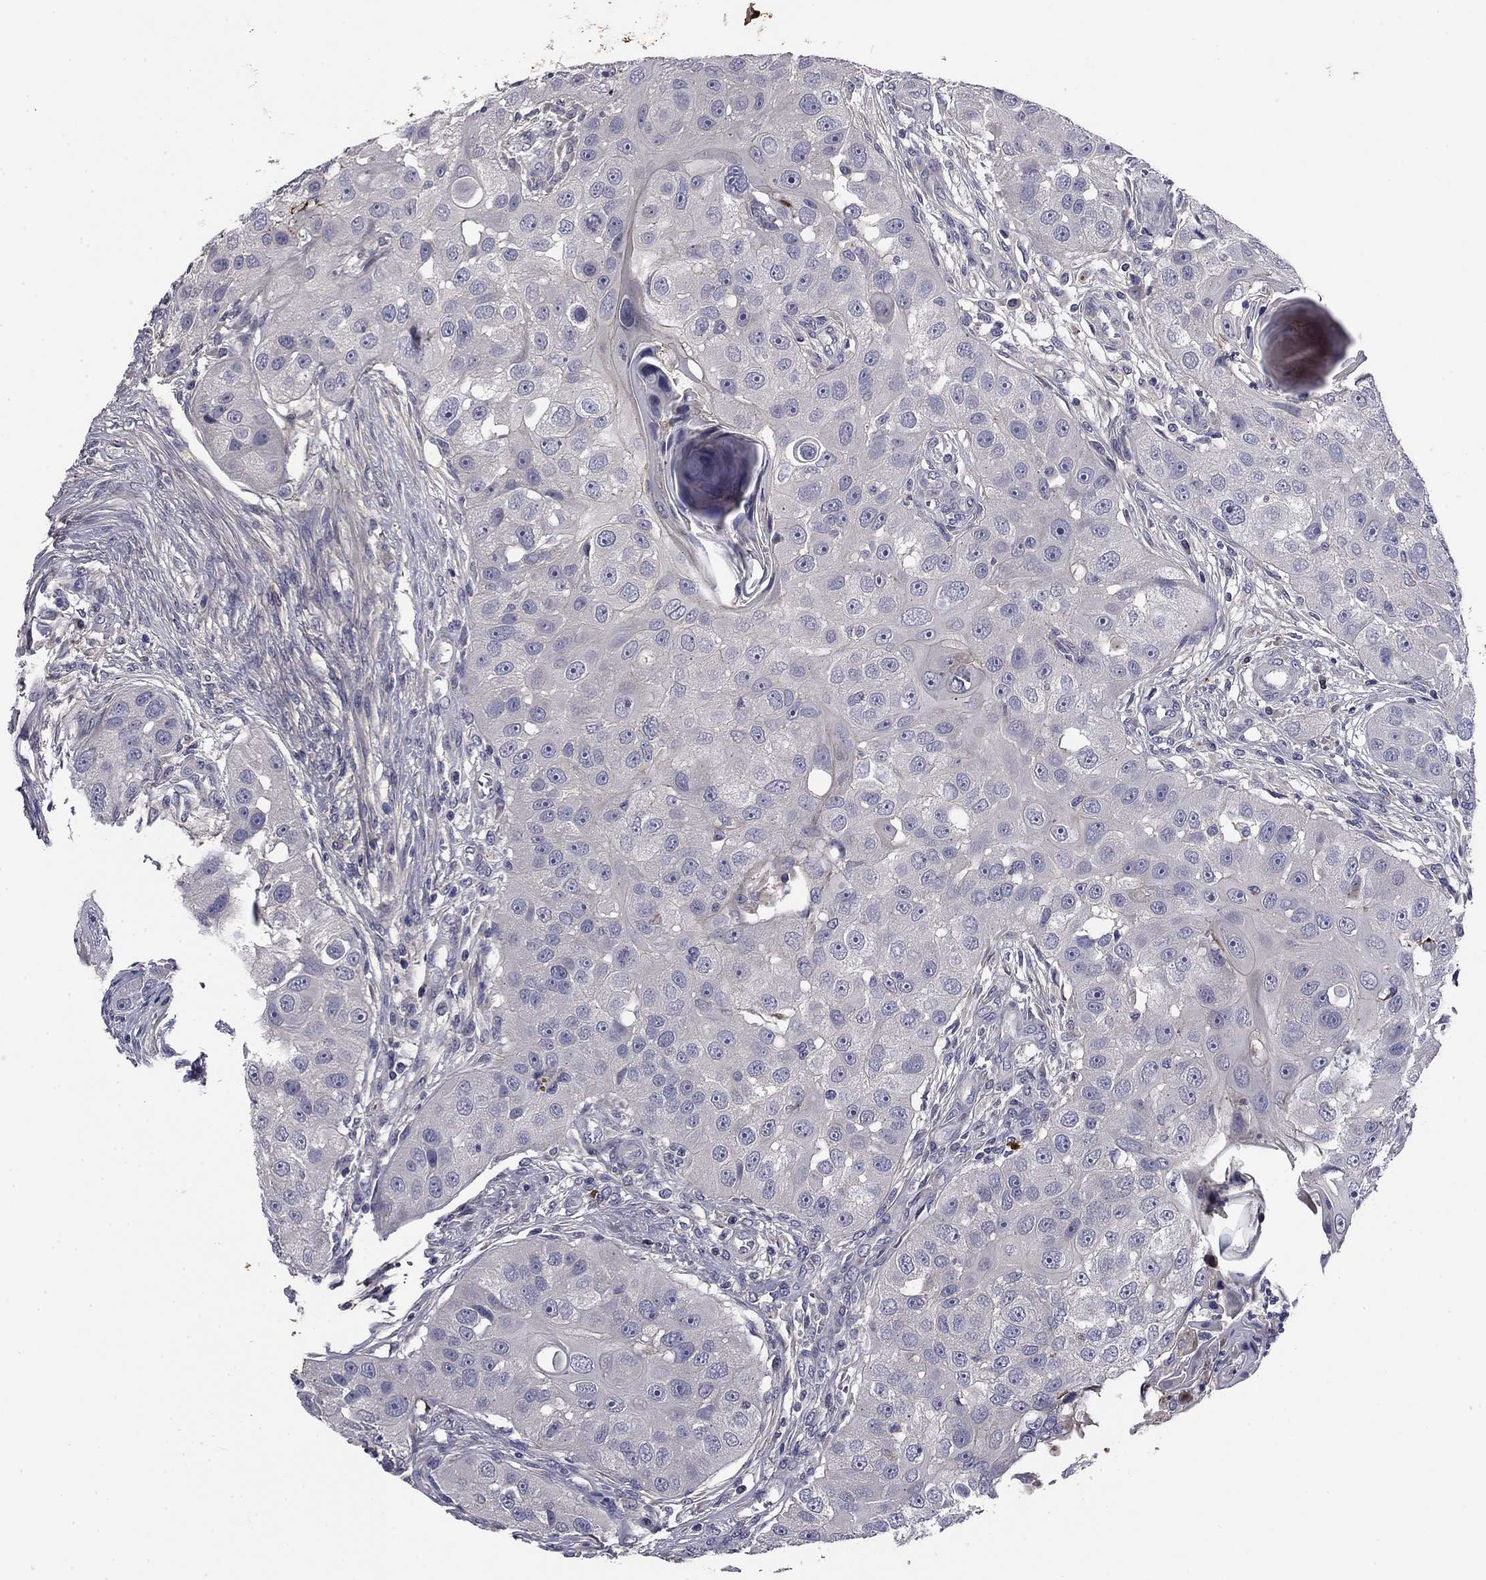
{"staining": {"intensity": "negative", "quantity": "none", "location": "none"}, "tissue": "head and neck cancer", "cell_type": "Tumor cells", "image_type": "cancer", "snomed": [{"axis": "morphology", "description": "Normal tissue, NOS"}, {"axis": "morphology", "description": "Squamous cell carcinoma, NOS"}, {"axis": "topography", "description": "Skeletal muscle"}, {"axis": "topography", "description": "Head-Neck"}], "caption": "High power microscopy image of an IHC histopathology image of head and neck cancer (squamous cell carcinoma), revealing no significant expression in tumor cells.", "gene": "COL2A1", "patient": {"sex": "male", "age": 51}}